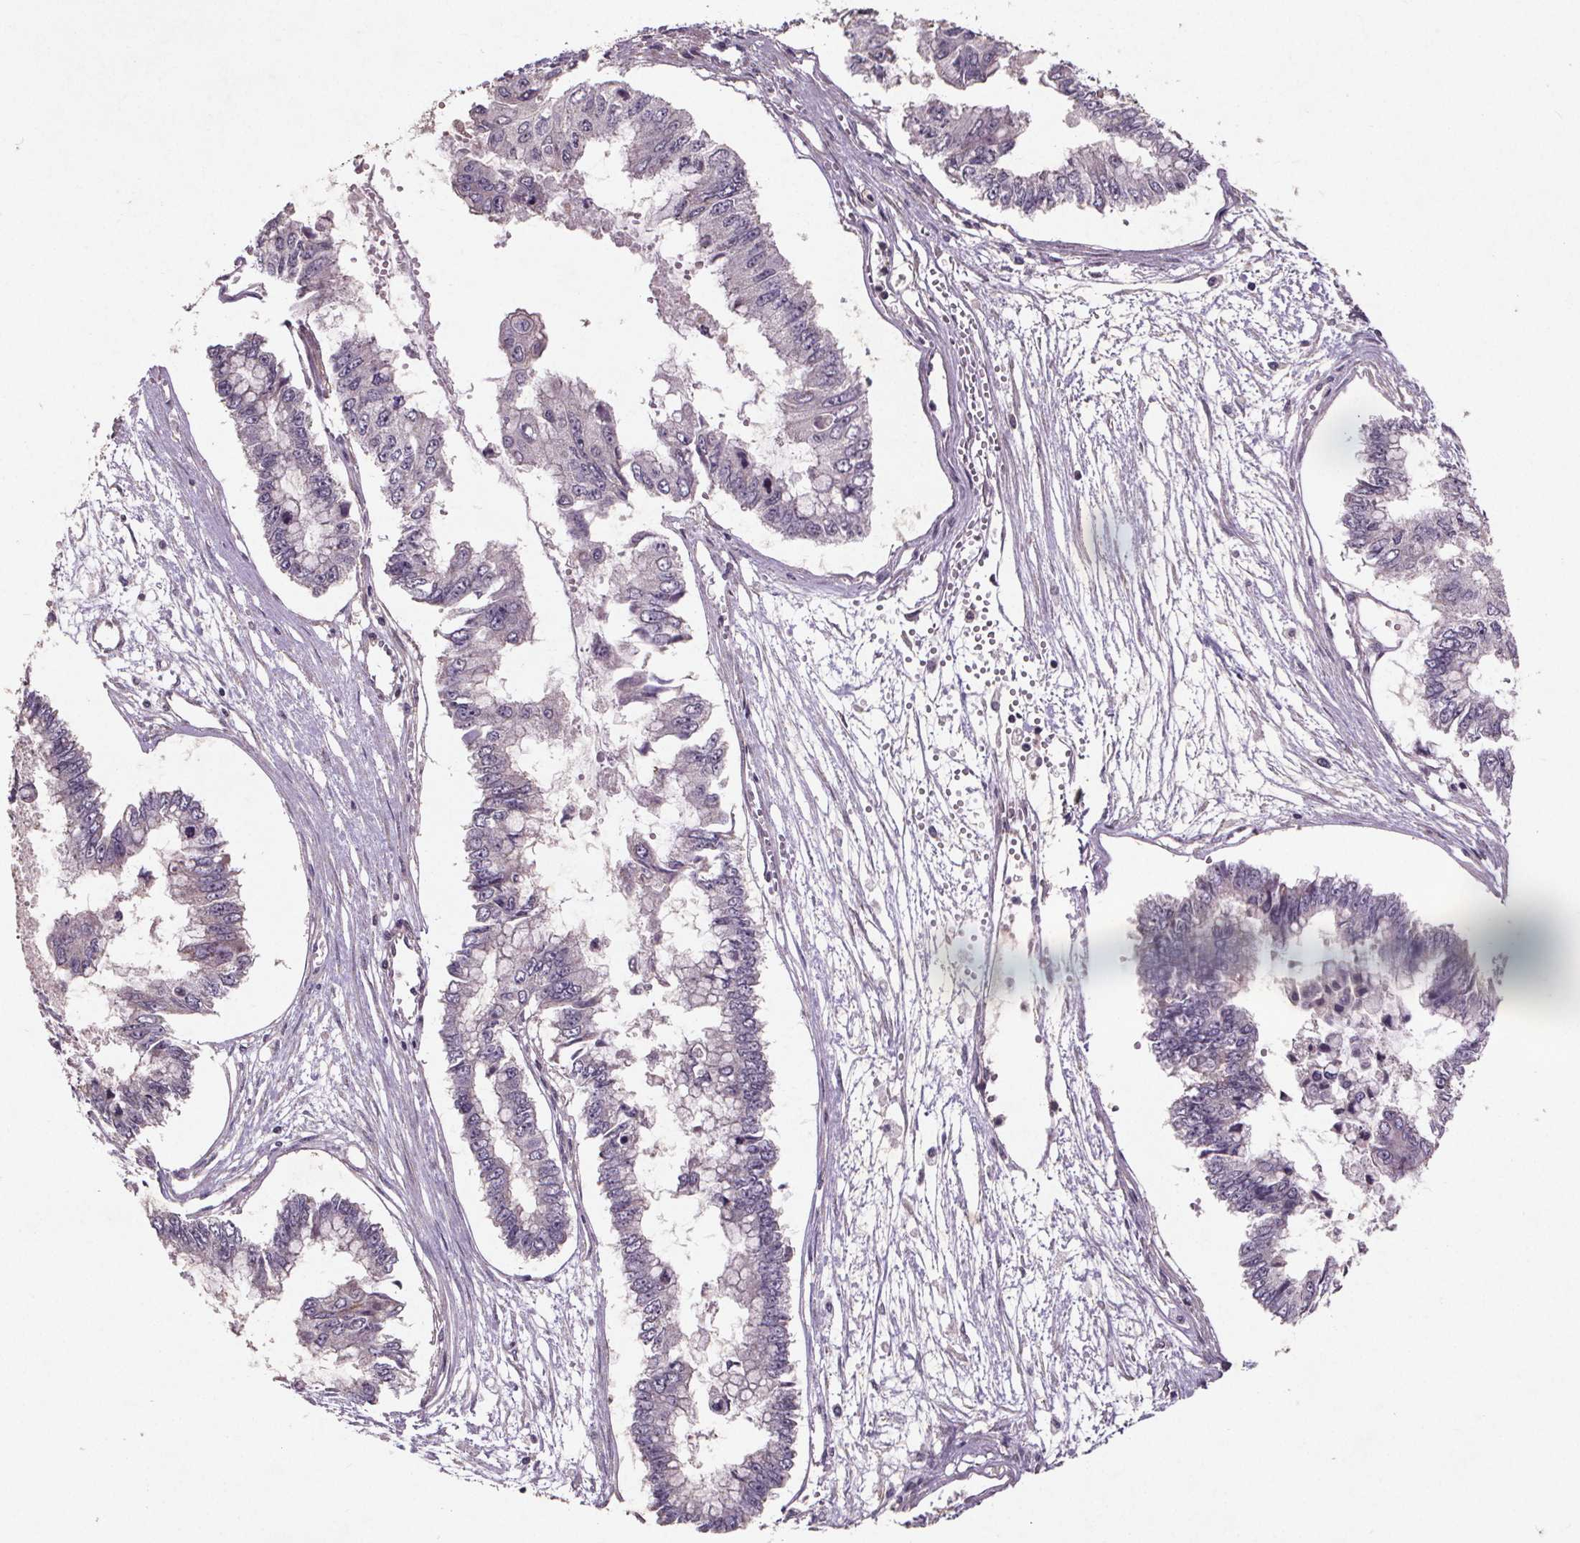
{"staining": {"intensity": "negative", "quantity": "none", "location": "none"}, "tissue": "ovarian cancer", "cell_type": "Tumor cells", "image_type": "cancer", "snomed": [{"axis": "morphology", "description": "Cystadenocarcinoma, mucinous, NOS"}, {"axis": "topography", "description": "Ovary"}], "caption": "The photomicrograph shows no significant positivity in tumor cells of ovarian cancer (mucinous cystadenocarcinoma).", "gene": "STRN3", "patient": {"sex": "female", "age": 72}}